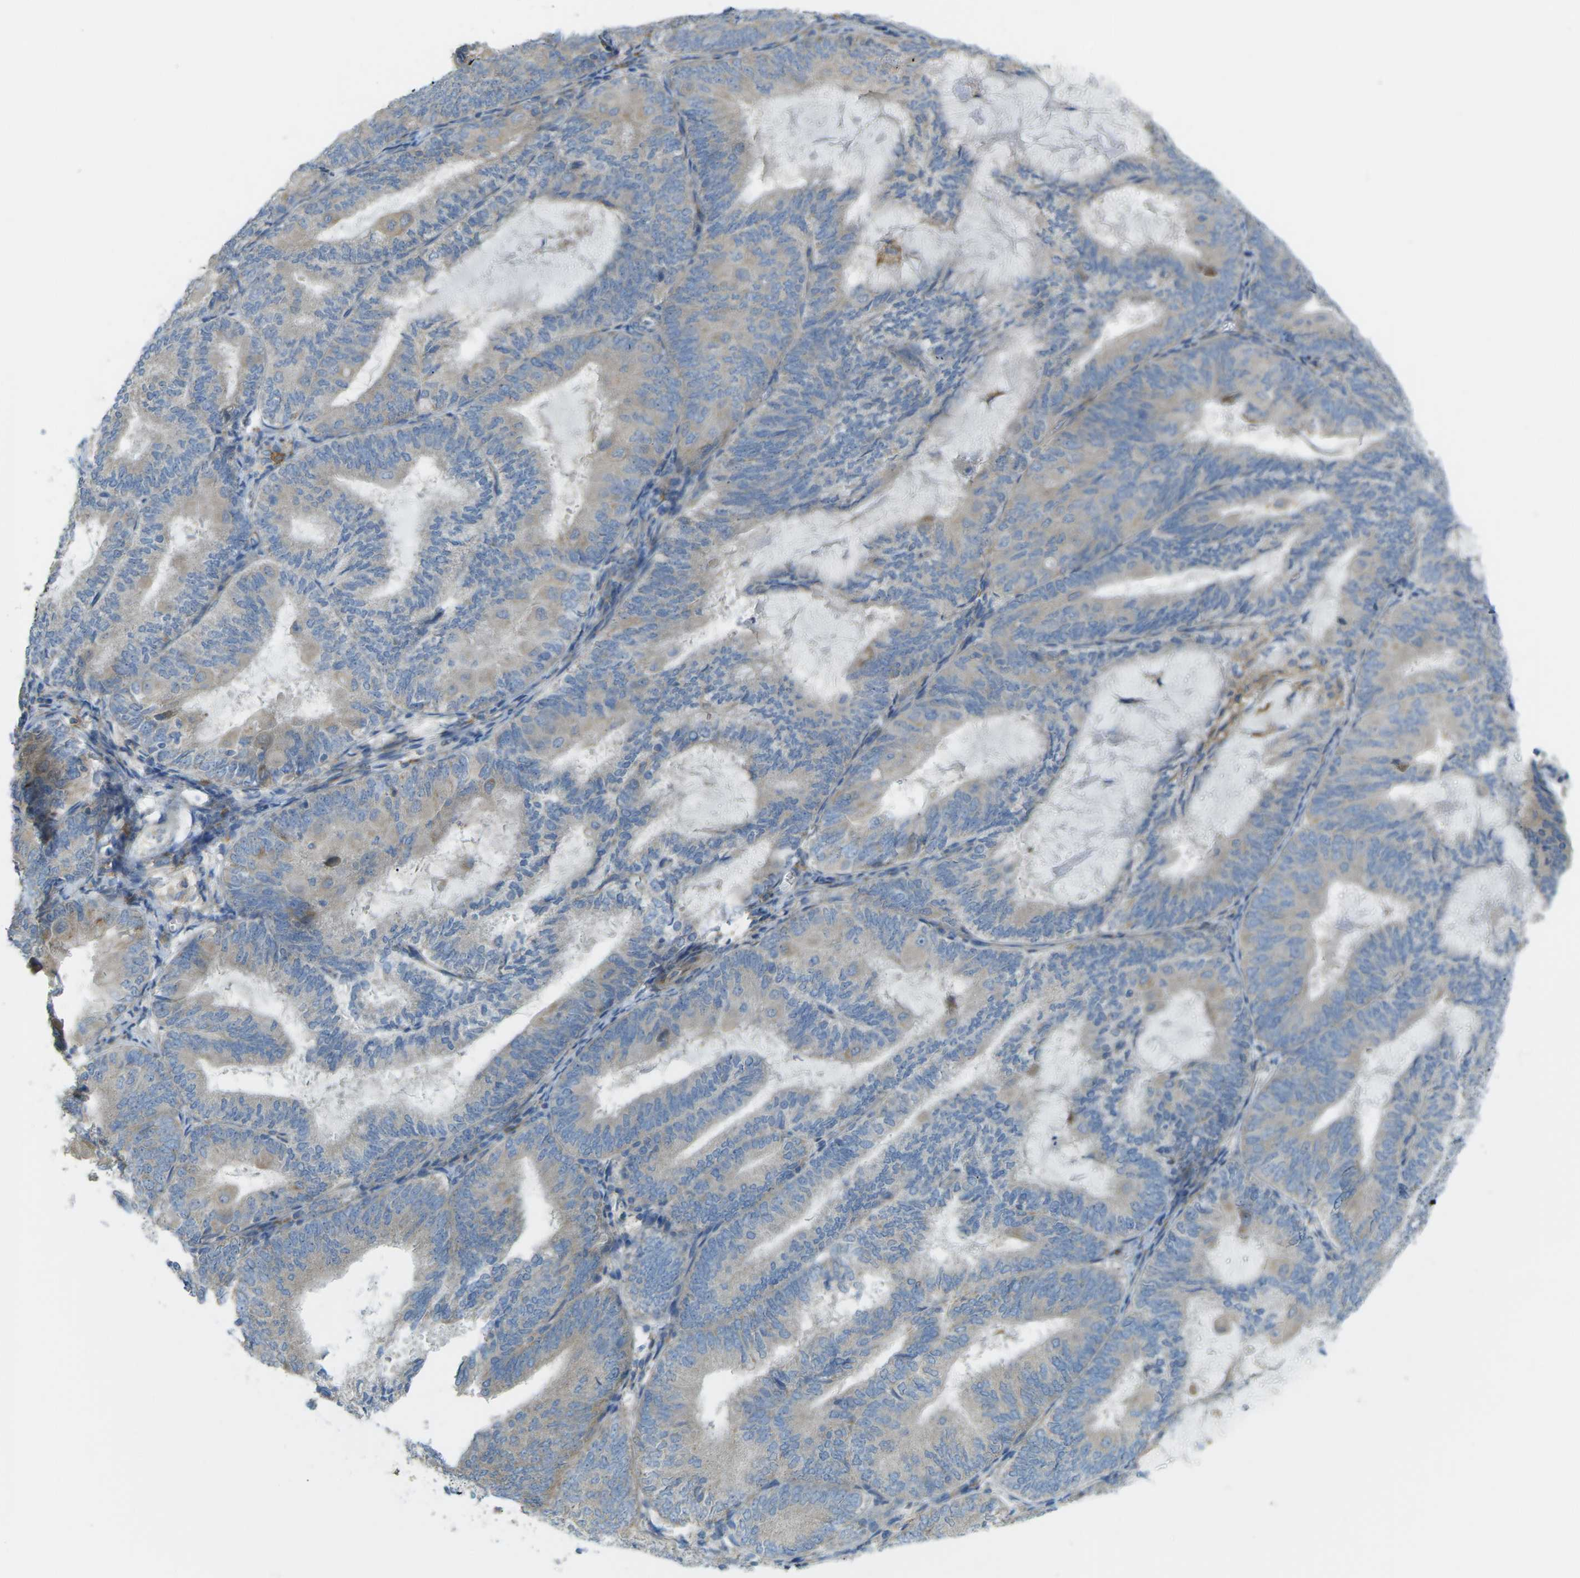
{"staining": {"intensity": "weak", "quantity": ">75%", "location": "cytoplasmic/membranous"}, "tissue": "endometrial cancer", "cell_type": "Tumor cells", "image_type": "cancer", "snomed": [{"axis": "morphology", "description": "Adenocarcinoma, NOS"}, {"axis": "topography", "description": "Endometrium"}], "caption": "Adenocarcinoma (endometrial) stained for a protein reveals weak cytoplasmic/membranous positivity in tumor cells. The staining was performed using DAB (3,3'-diaminobenzidine) to visualize the protein expression in brown, while the nuclei were stained in blue with hematoxylin (Magnification: 20x).", "gene": "MYLK4", "patient": {"sex": "female", "age": 81}}